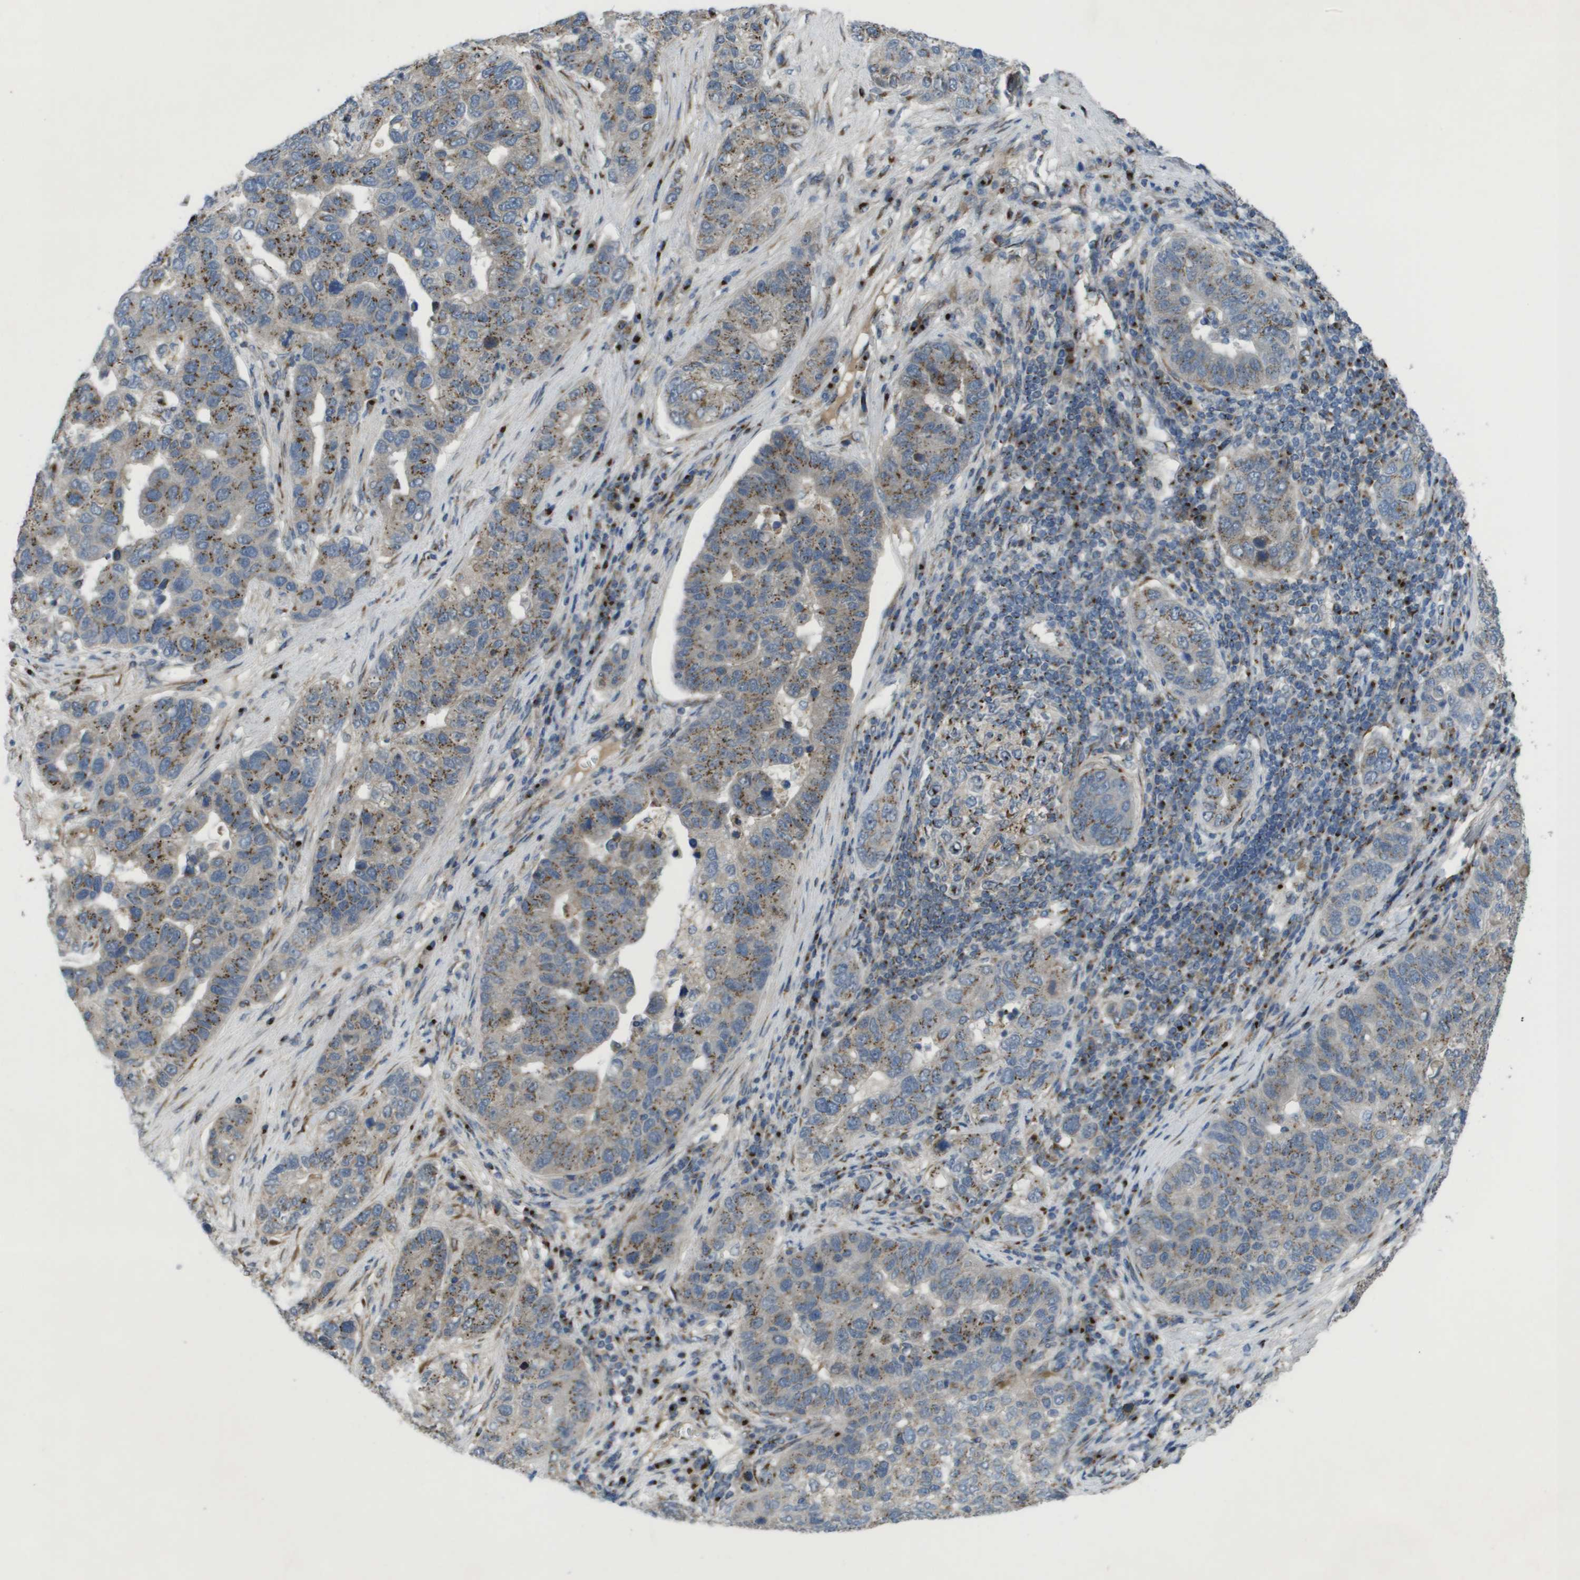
{"staining": {"intensity": "moderate", "quantity": ">75%", "location": "cytoplasmic/membranous"}, "tissue": "pancreatic cancer", "cell_type": "Tumor cells", "image_type": "cancer", "snomed": [{"axis": "morphology", "description": "Adenocarcinoma, NOS"}, {"axis": "topography", "description": "Pancreas"}], "caption": "Tumor cells exhibit medium levels of moderate cytoplasmic/membranous positivity in about >75% of cells in pancreatic cancer. (DAB IHC with brightfield microscopy, high magnification).", "gene": "QSOX2", "patient": {"sex": "female", "age": 61}}